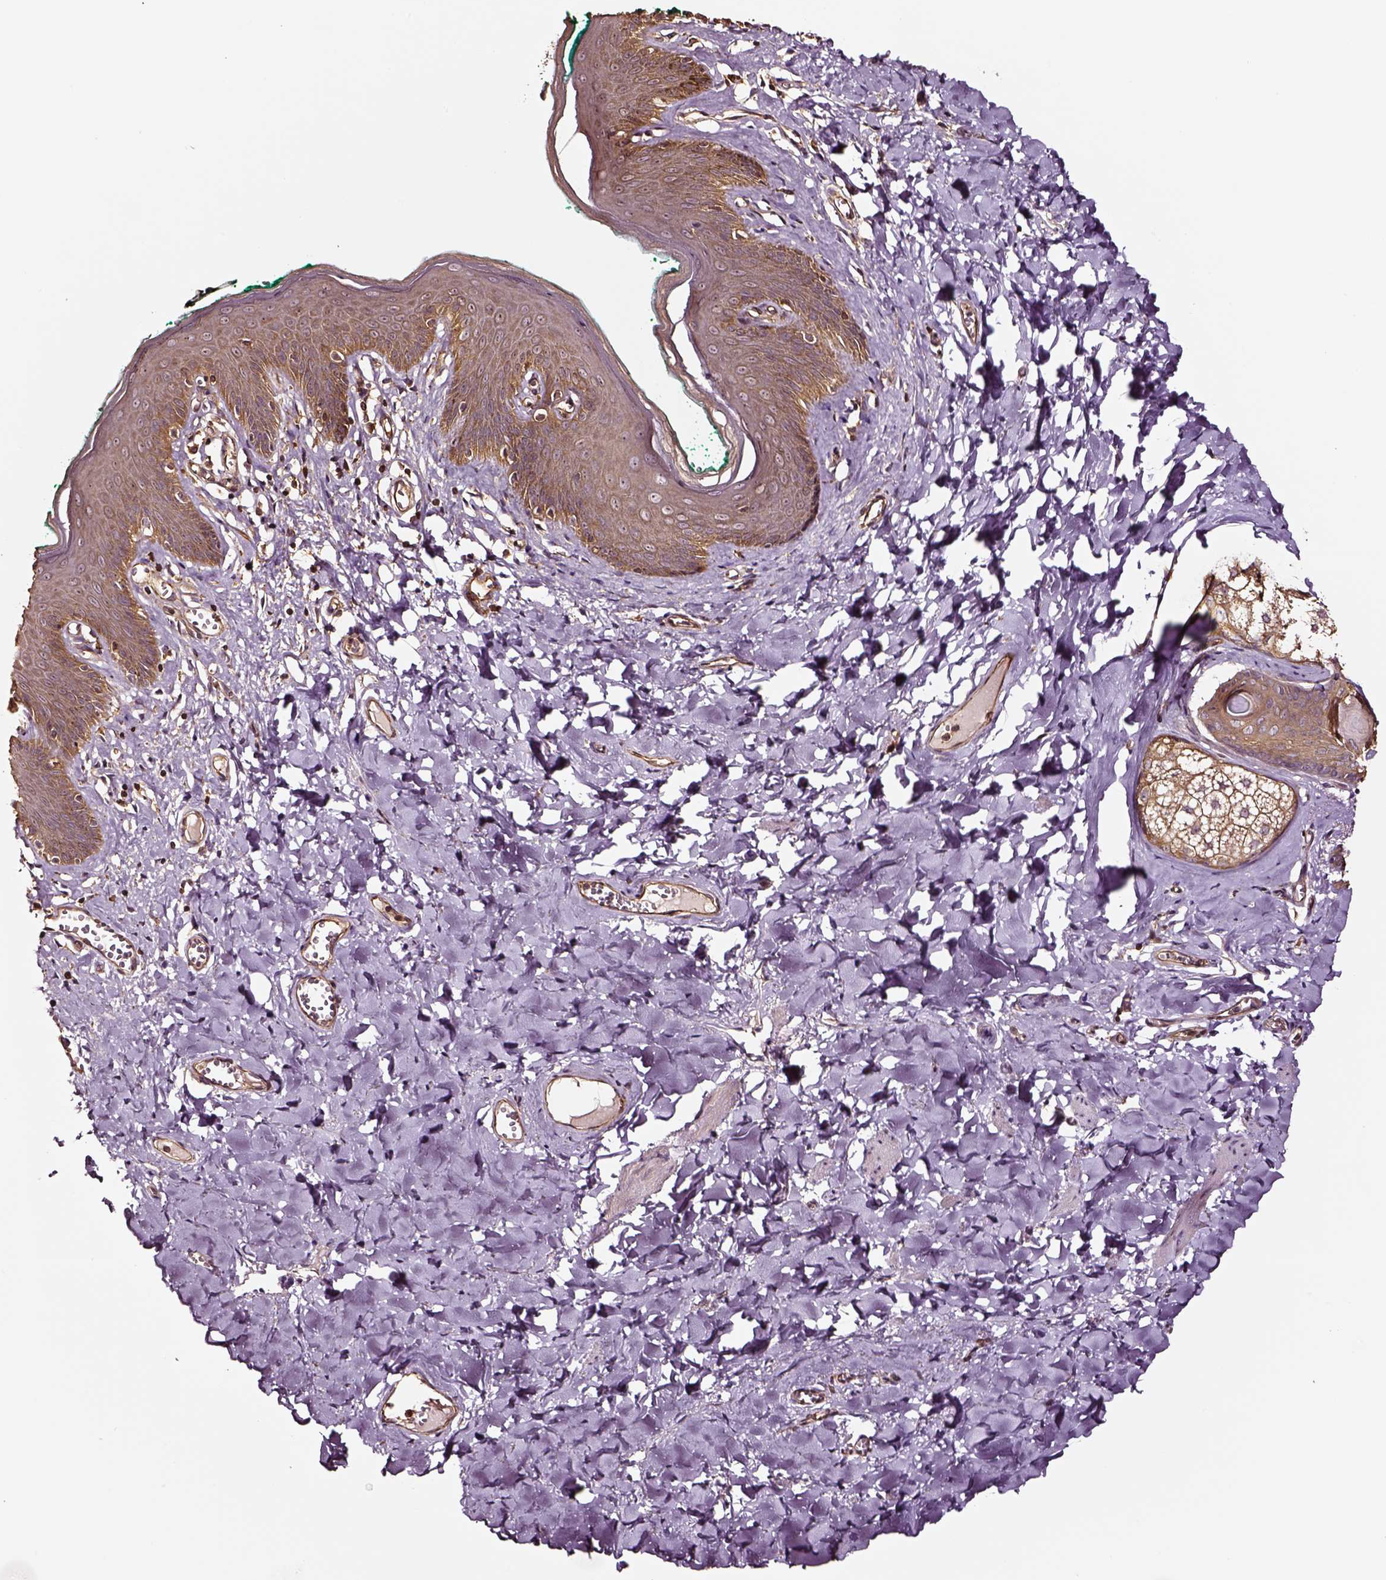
{"staining": {"intensity": "moderate", "quantity": ">75%", "location": "cytoplasmic/membranous"}, "tissue": "skin", "cell_type": "Epidermal cells", "image_type": "normal", "snomed": [{"axis": "morphology", "description": "Normal tissue, NOS"}, {"axis": "topography", "description": "Vulva"}, {"axis": "topography", "description": "Peripheral nerve tissue"}], "caption": "Immunohistochemical staining of normal human skin demonstrates moderate cytoplasmic/membranous protein expression in about >75% of epidermal cells.", "gene": "RASSF5", "patient": {"sex": "female", "age": 66}}